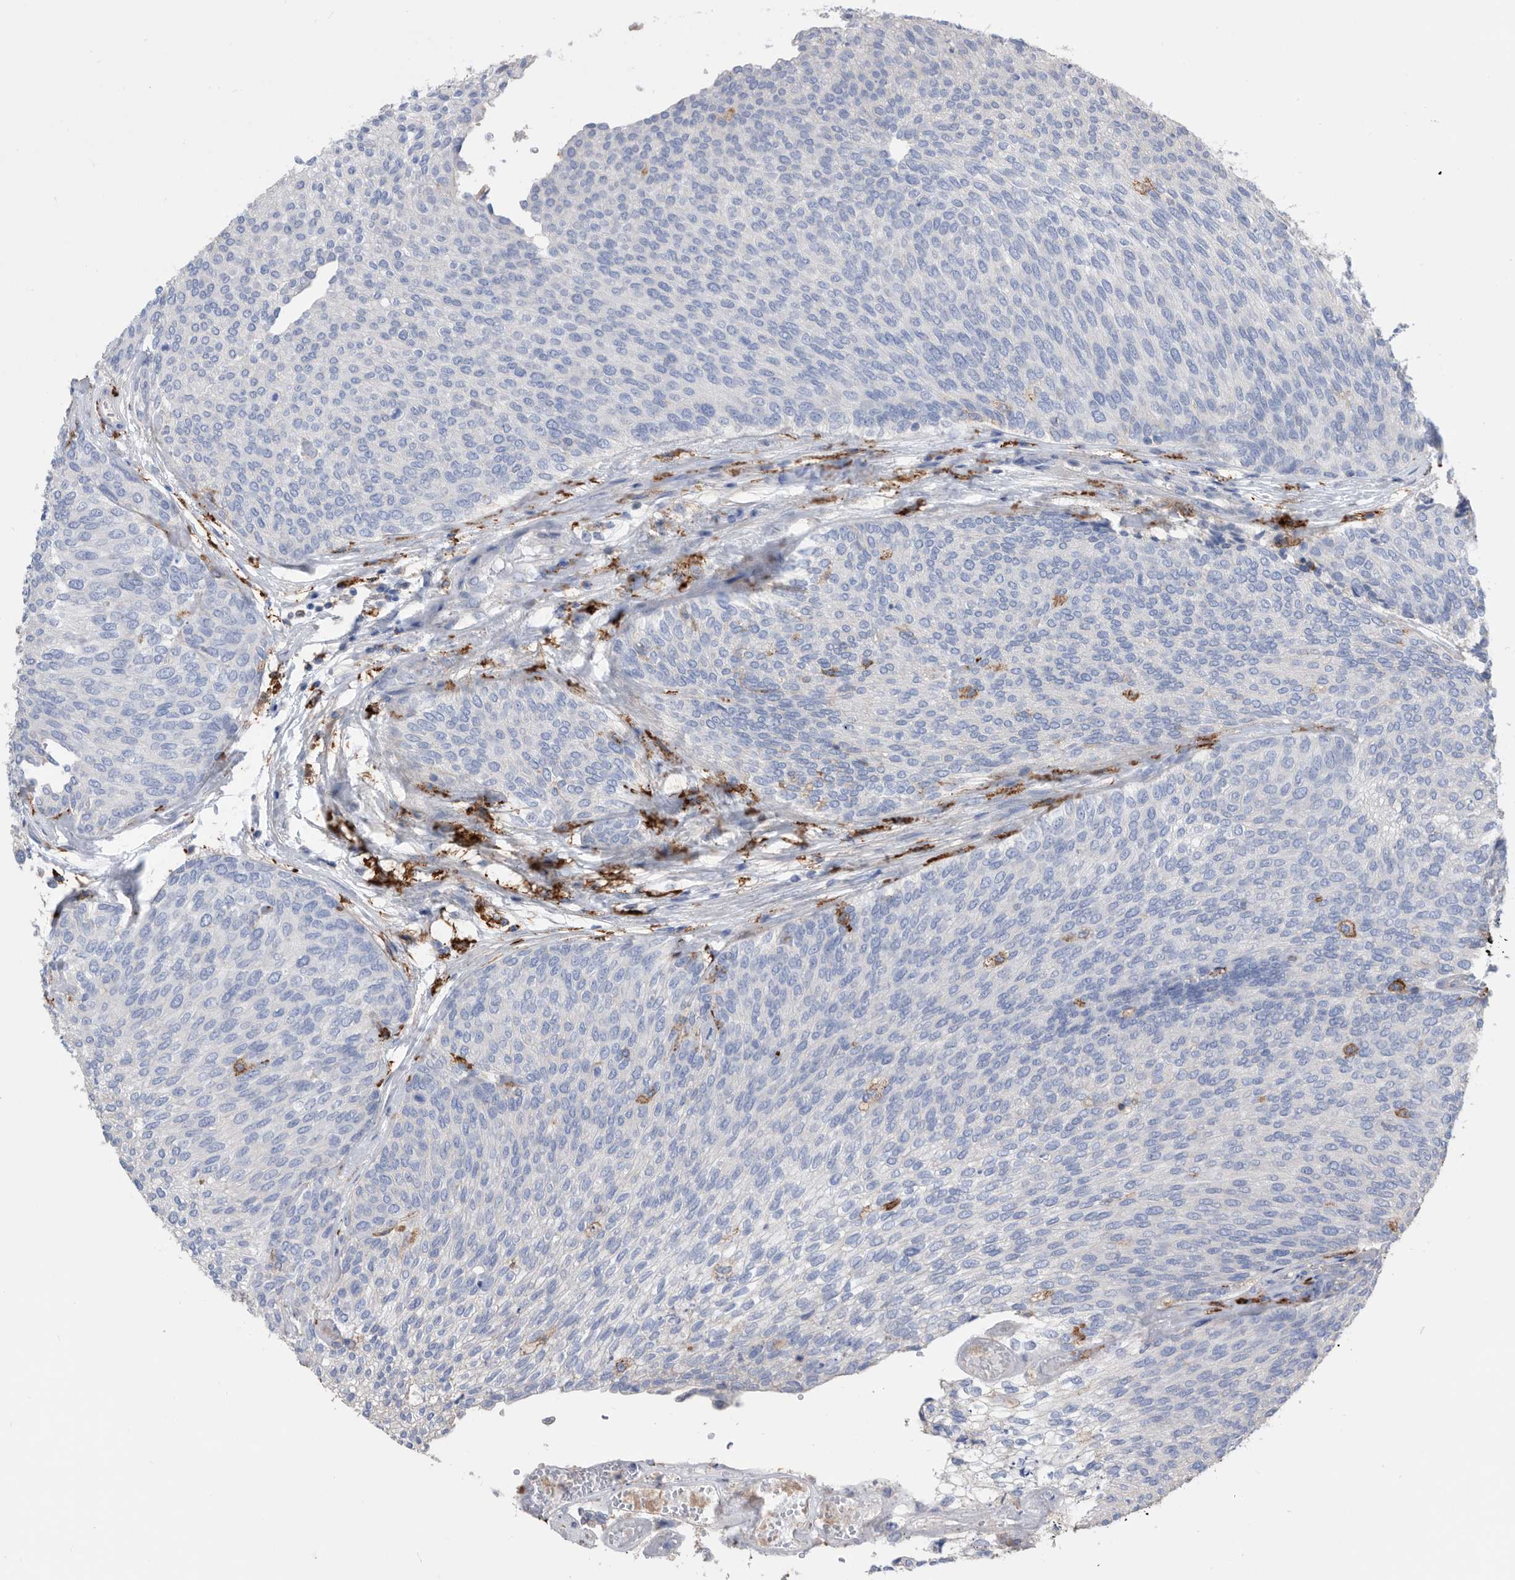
{"staining": {"intensity": "negative", "quantity": "none", "location": "none"}, "tissue": "urothelial cancer", "cell_type": "Tumor cells", "image_type": "cancer", "snomed": [{"axis": "morphology", "description": "Urothelial carcinoma, Low grade"}, {"axis": "topography", "description": "Urinary bladder"}], "caption": "Urothelial cancer was stained to show a protein in brown. There is no significant positivity in tumor cells.", "gene": "MS4A4A", "patient": {"sex": "female", "age": 79}}